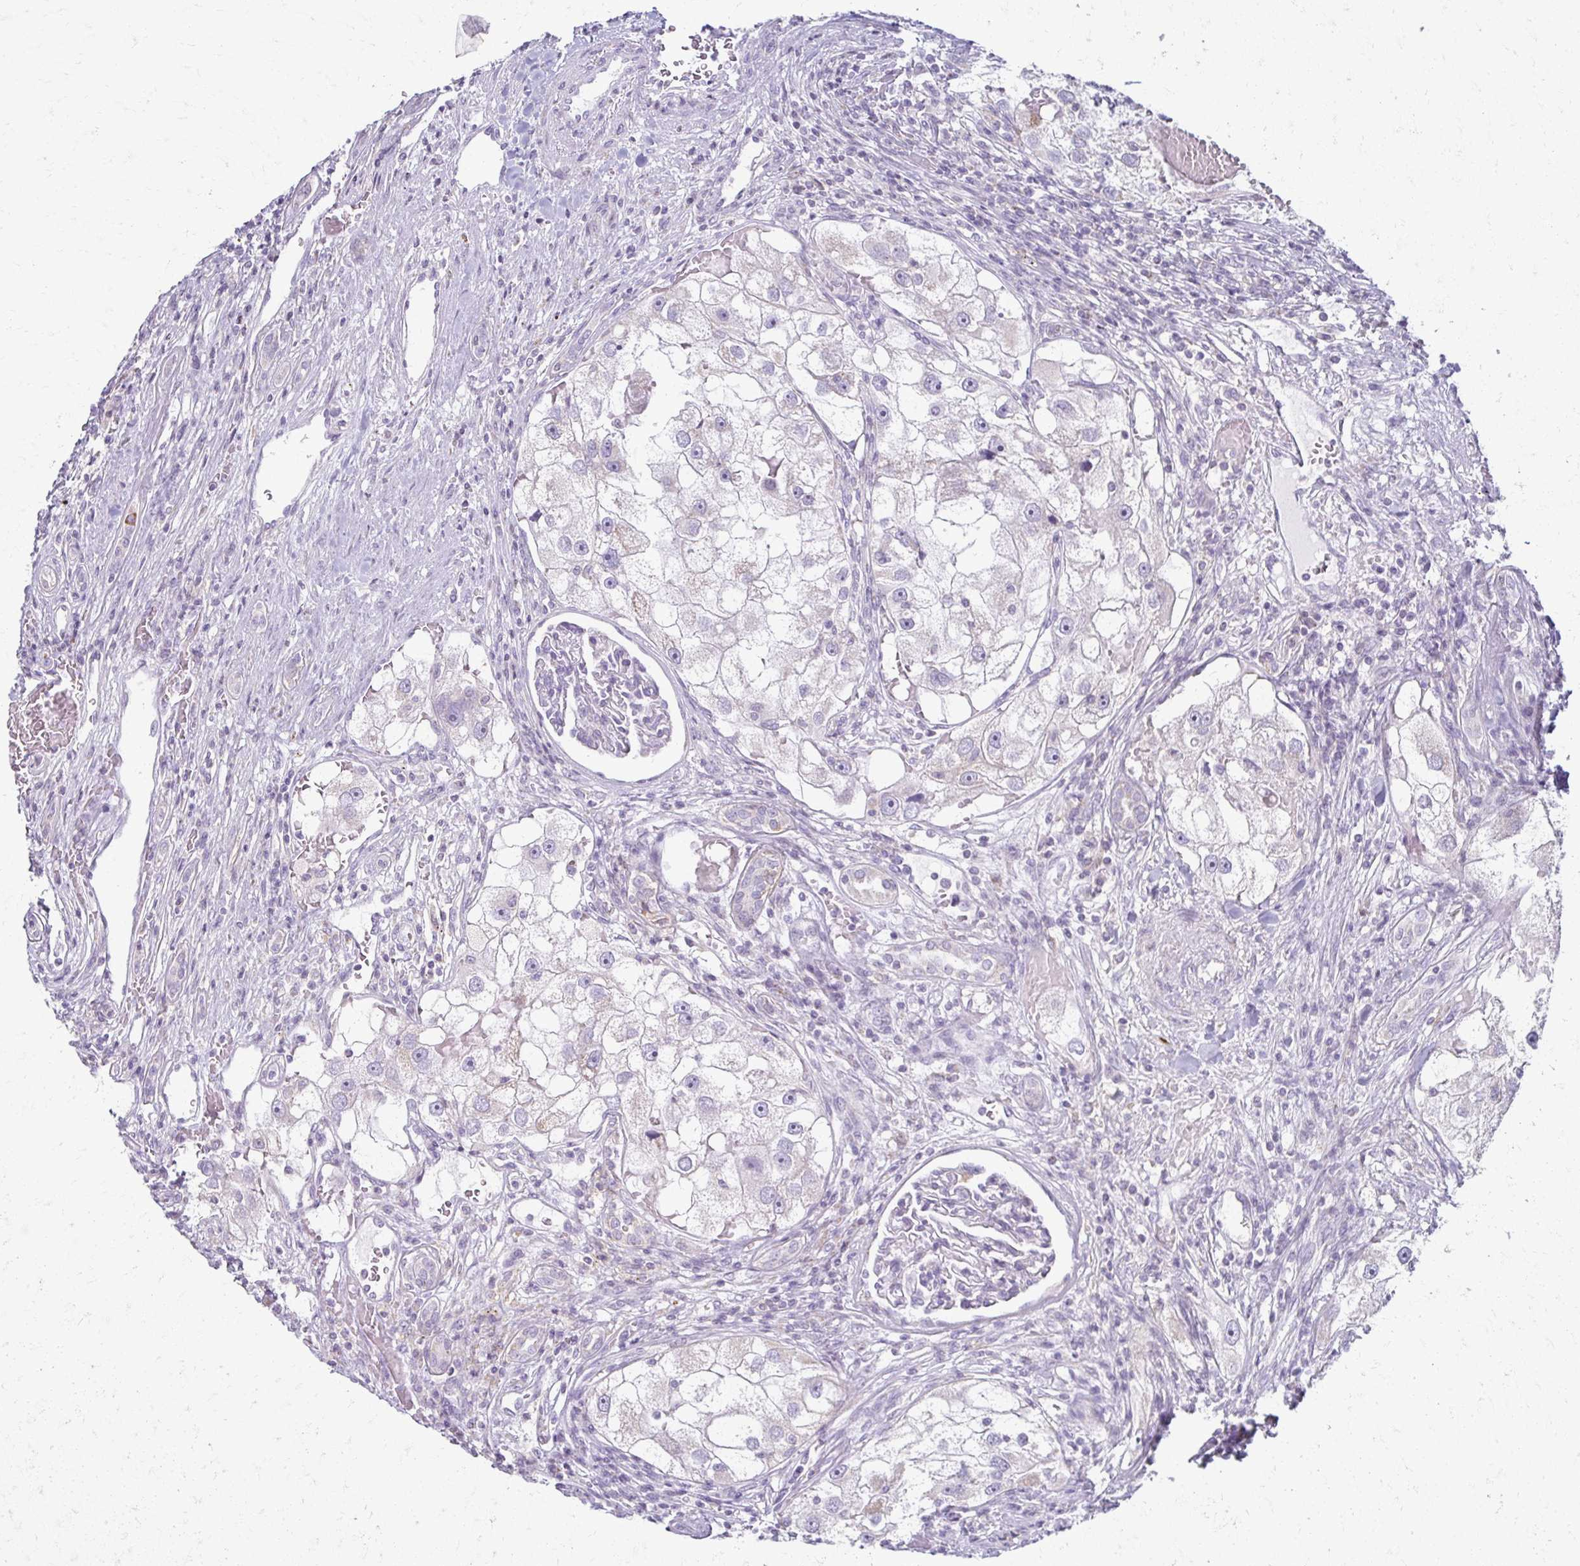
{"staining": {"intensity": "negative", "quantity": "none", "location": "none"}, "tissue": "renal cancer", "cell_type": "Tumor cells", "image_type": "cancer", "snomed": [{"axis": "morphology", "description": "Adenocarcinoma, NOS"}, {"axis": "topography", "description": "Kidney"}], "caption": "Renal cancer (adenocarcinoma) stained for a protein using immunohistochemistry demonstrates no positivity tumor cells.", "gene": "FCGR2B", "patient": {"sex": "male", "age": 63}}